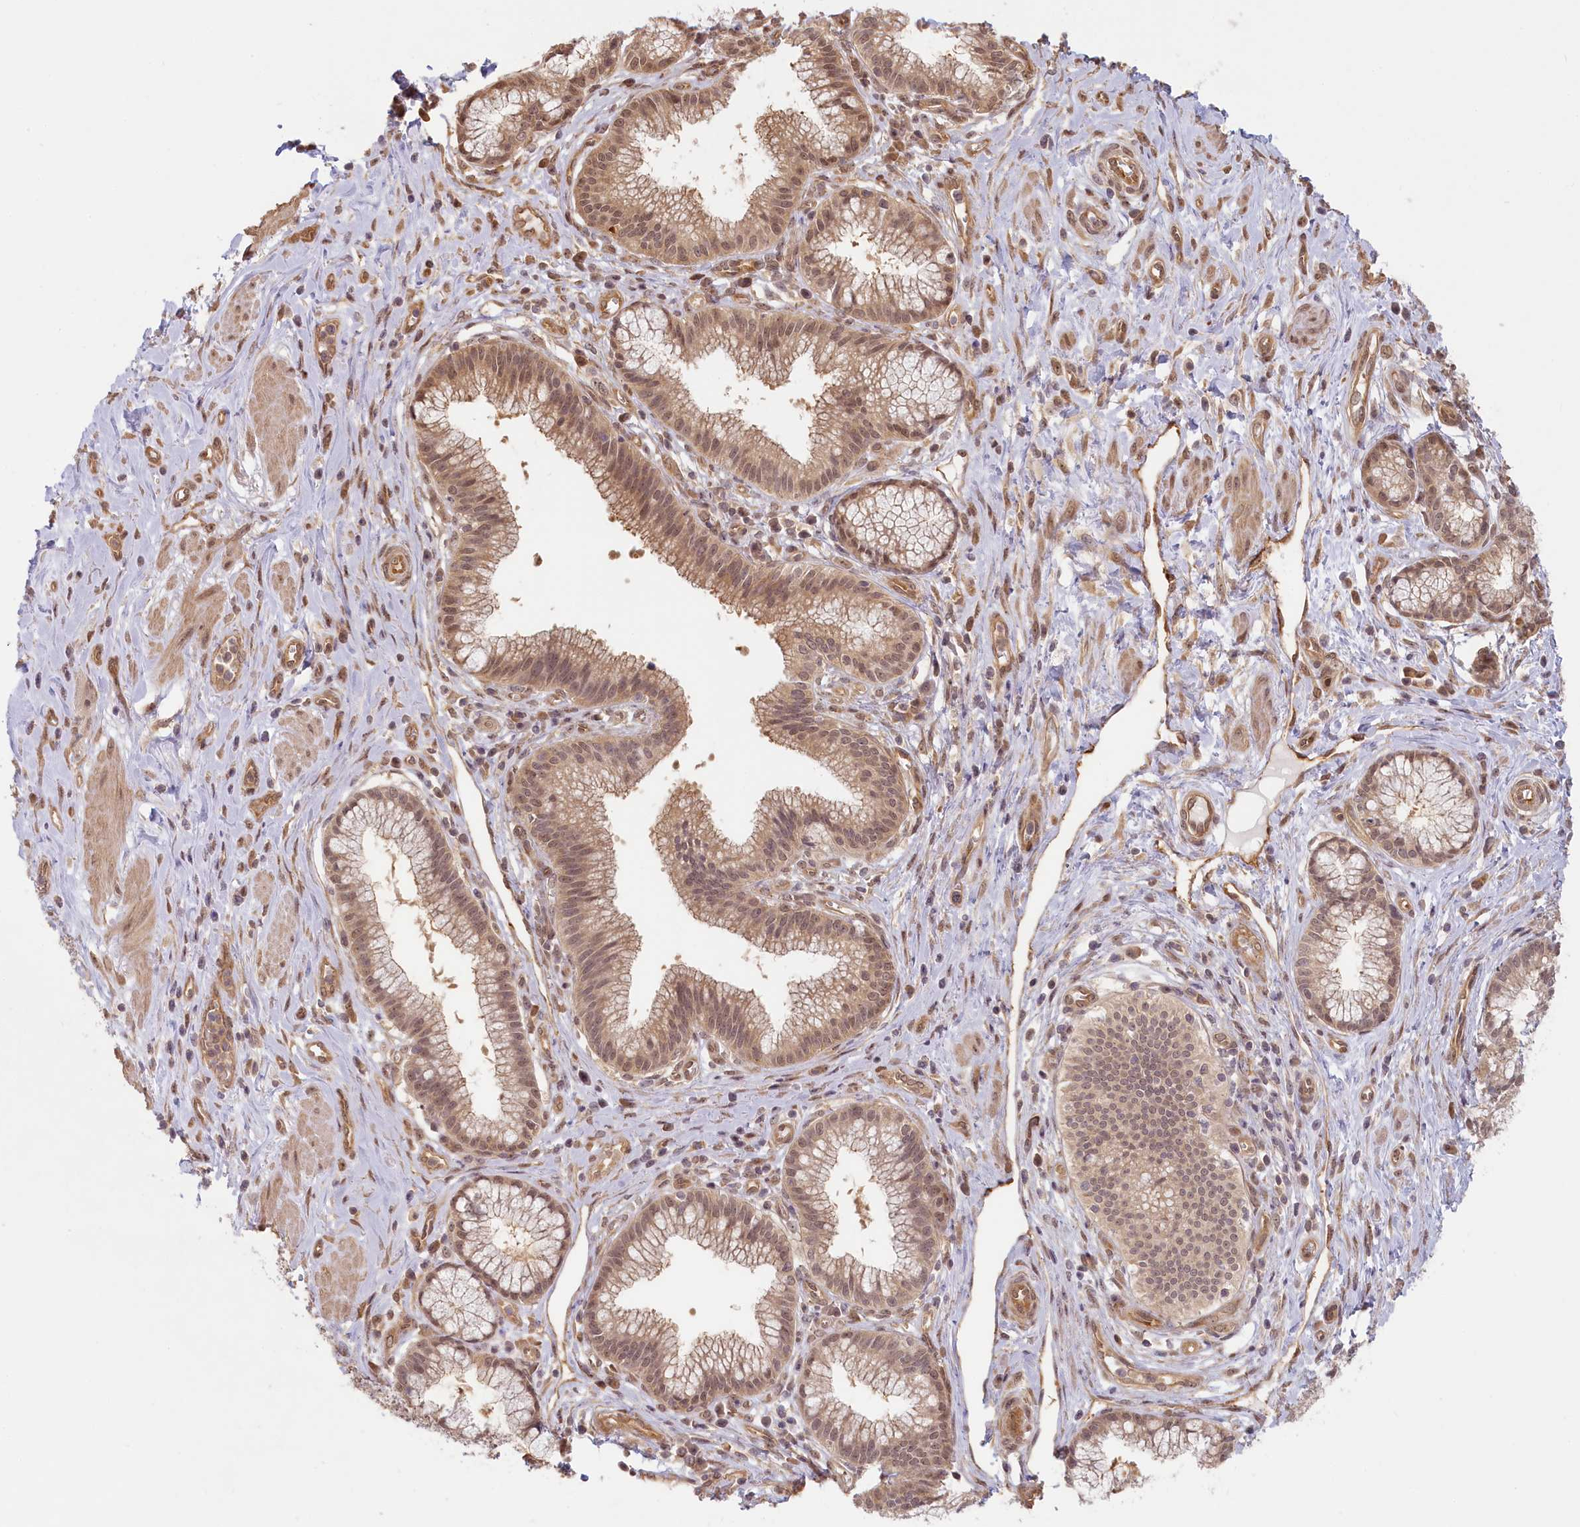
{"staining": {"intensity": "moderate", "quantity": ">75%", "location": "nuclear"}, "tissue": "pancreatic cancer", "cell_type": "Tumor cells", "image_type": "cancer", "snomed": [{"axis": "morphology", "description": "Adenocarcinoma, NOS"}, {"axis": "topography", "description": "Pancreas"}], "caption": "Immunohistochemical staining of adenocarcinoma (pancreatic) displays medium levels of moderate nuclear protein positivity in approximately >75% of tumor cells.", "gene": "C19orf44", "patient": {"sex": "male", "age": 72}}